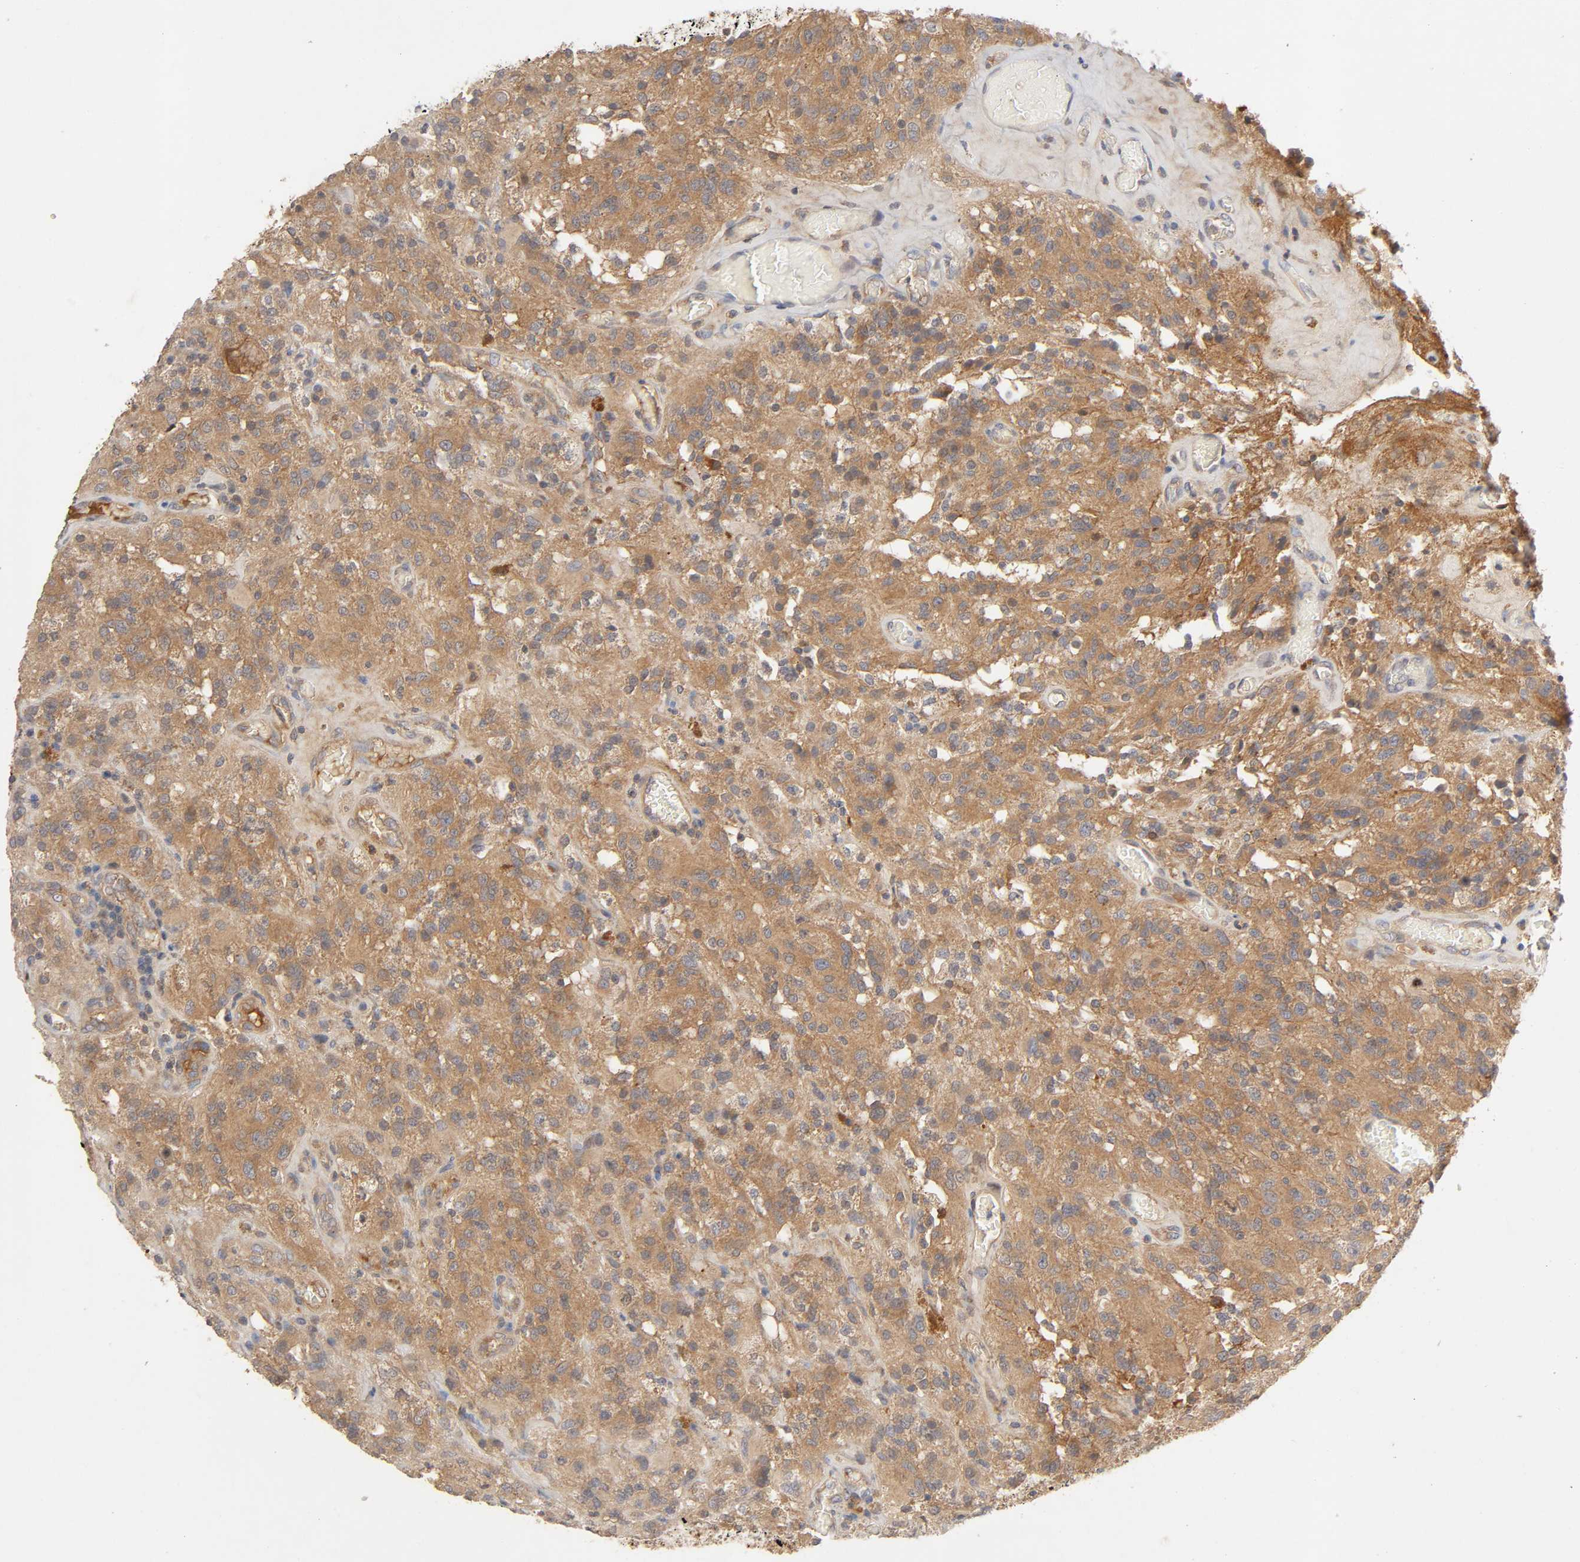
{"staining": {"intensity": "moderate", "quantity": ">75%", "location": "cytoplasmic/membranous"}, "tissue": "glioma", "cell_type": "Tumor cells", "image_type": "cancer", "snomed": [{"axis": "morphology", "description": "Normal tissue, NOS"}, {"axis": "morphology", "description": "Glioma, malignant, High grade"}, {"axis": "topography", "description": "Cerebral cortex"}], "caption": "A brown stain highlights moderate cytoplasmic/membranous expression of a protein in malignant high-grade glioma tumor cells.", "gene": "CPB2", "patient": {"sex": "male", "age": 56}}